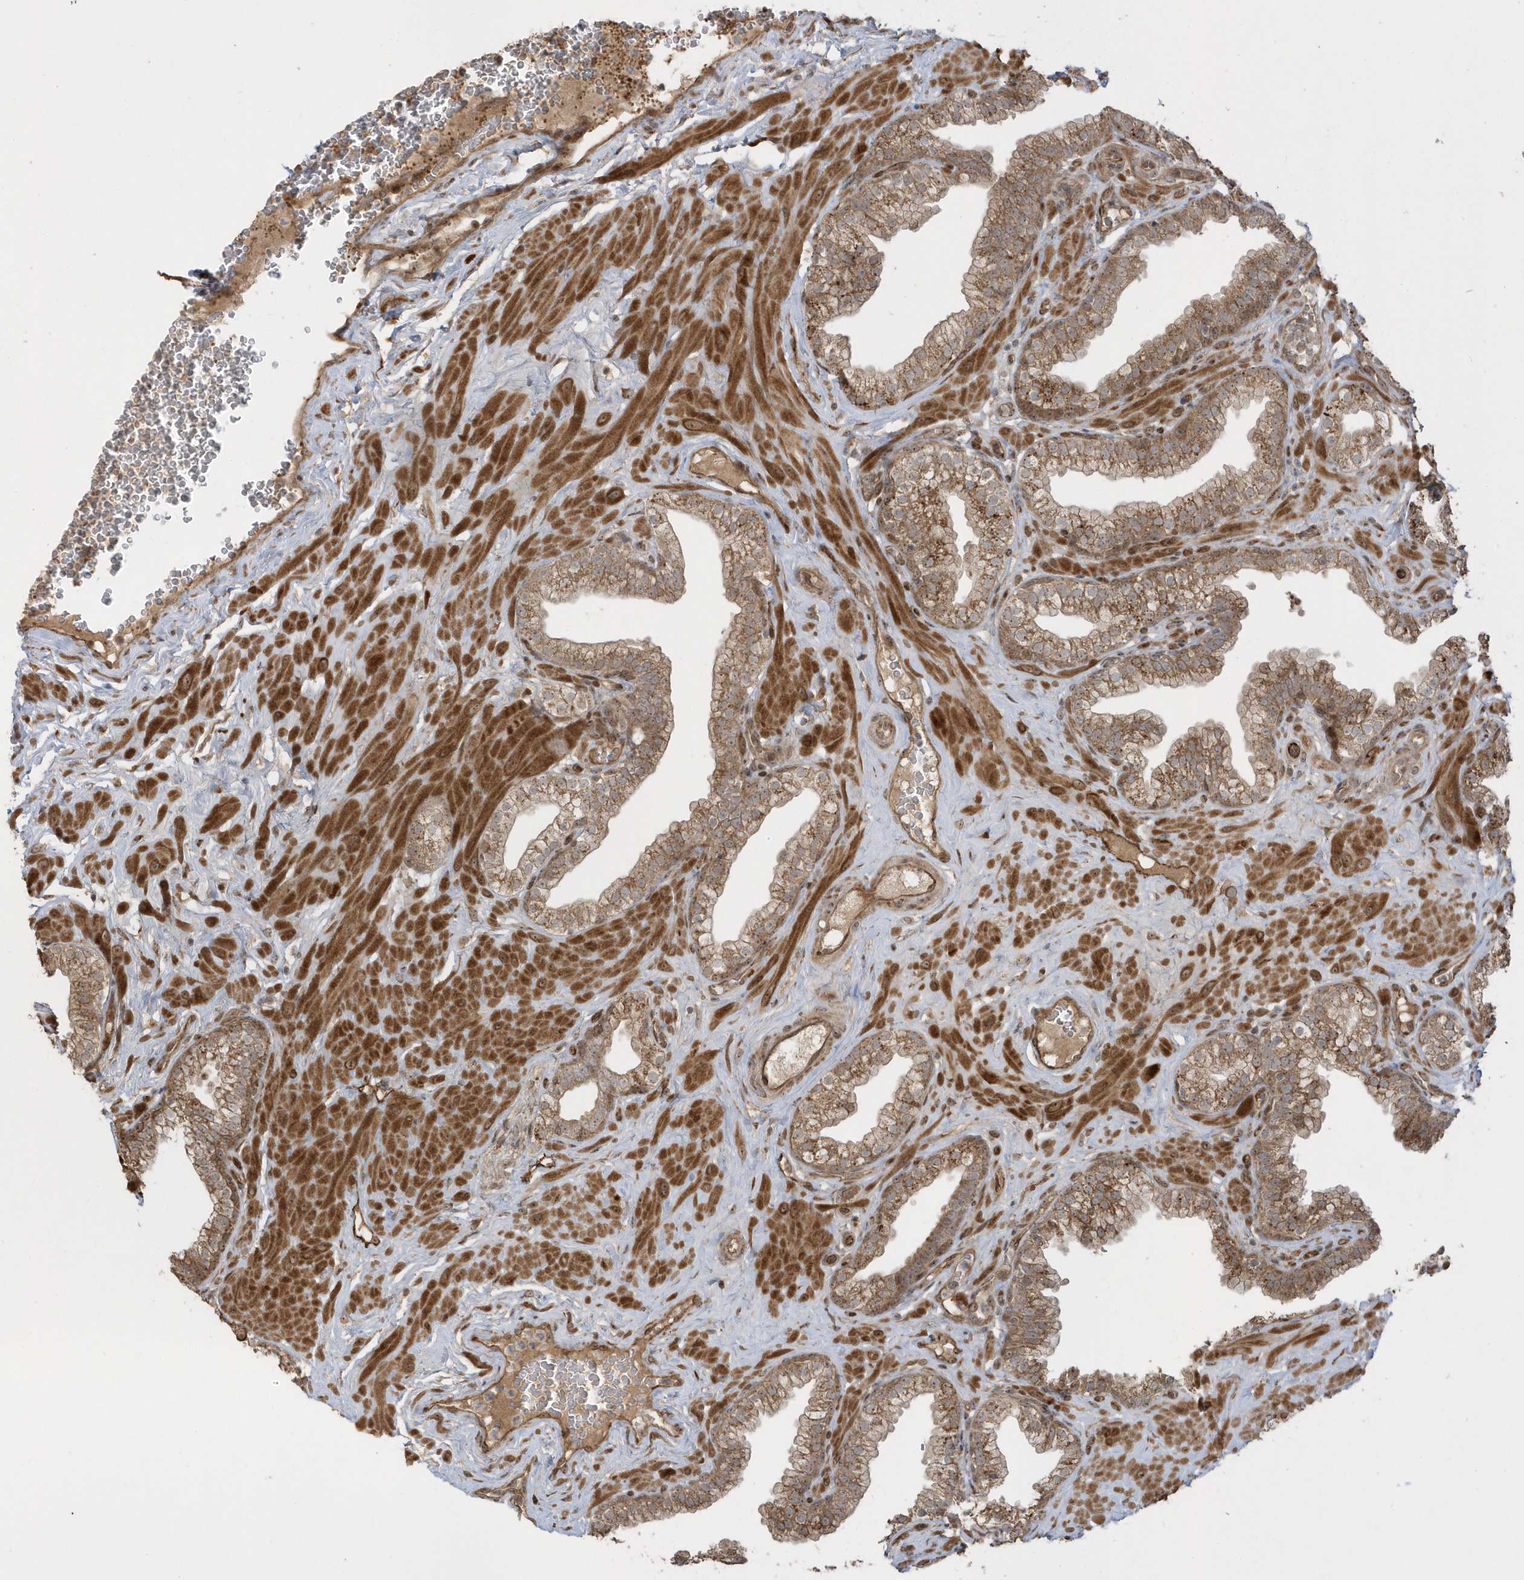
{"staining": {"intensity": "moderate", "quantity": ">75%", "location": "cytoplasmic/membranous"}, "tissue": "prostate", "cell_type": "Glandular cells", "image_type": "normal", "snomed": [{"axis": "morphology", "description": "Normal tissue, NOS"}, {"axis": "morphology", "description": "Urothelial carcinoma, Low grade"}, {"axis": "topography", "description": "Urinary bladder"}, {"axis": "topography", "description": "Prostate"}], "caption": "Immunohistochemistry (DAB (3,3'-diaminobenzidine)) staining of normal human prostate displays moderate cytoplasmic/membranous protein staining in approximately >75% of glandular cells.", "gene": "ECM2", "patient": {"sex": "male", "age": 60}}